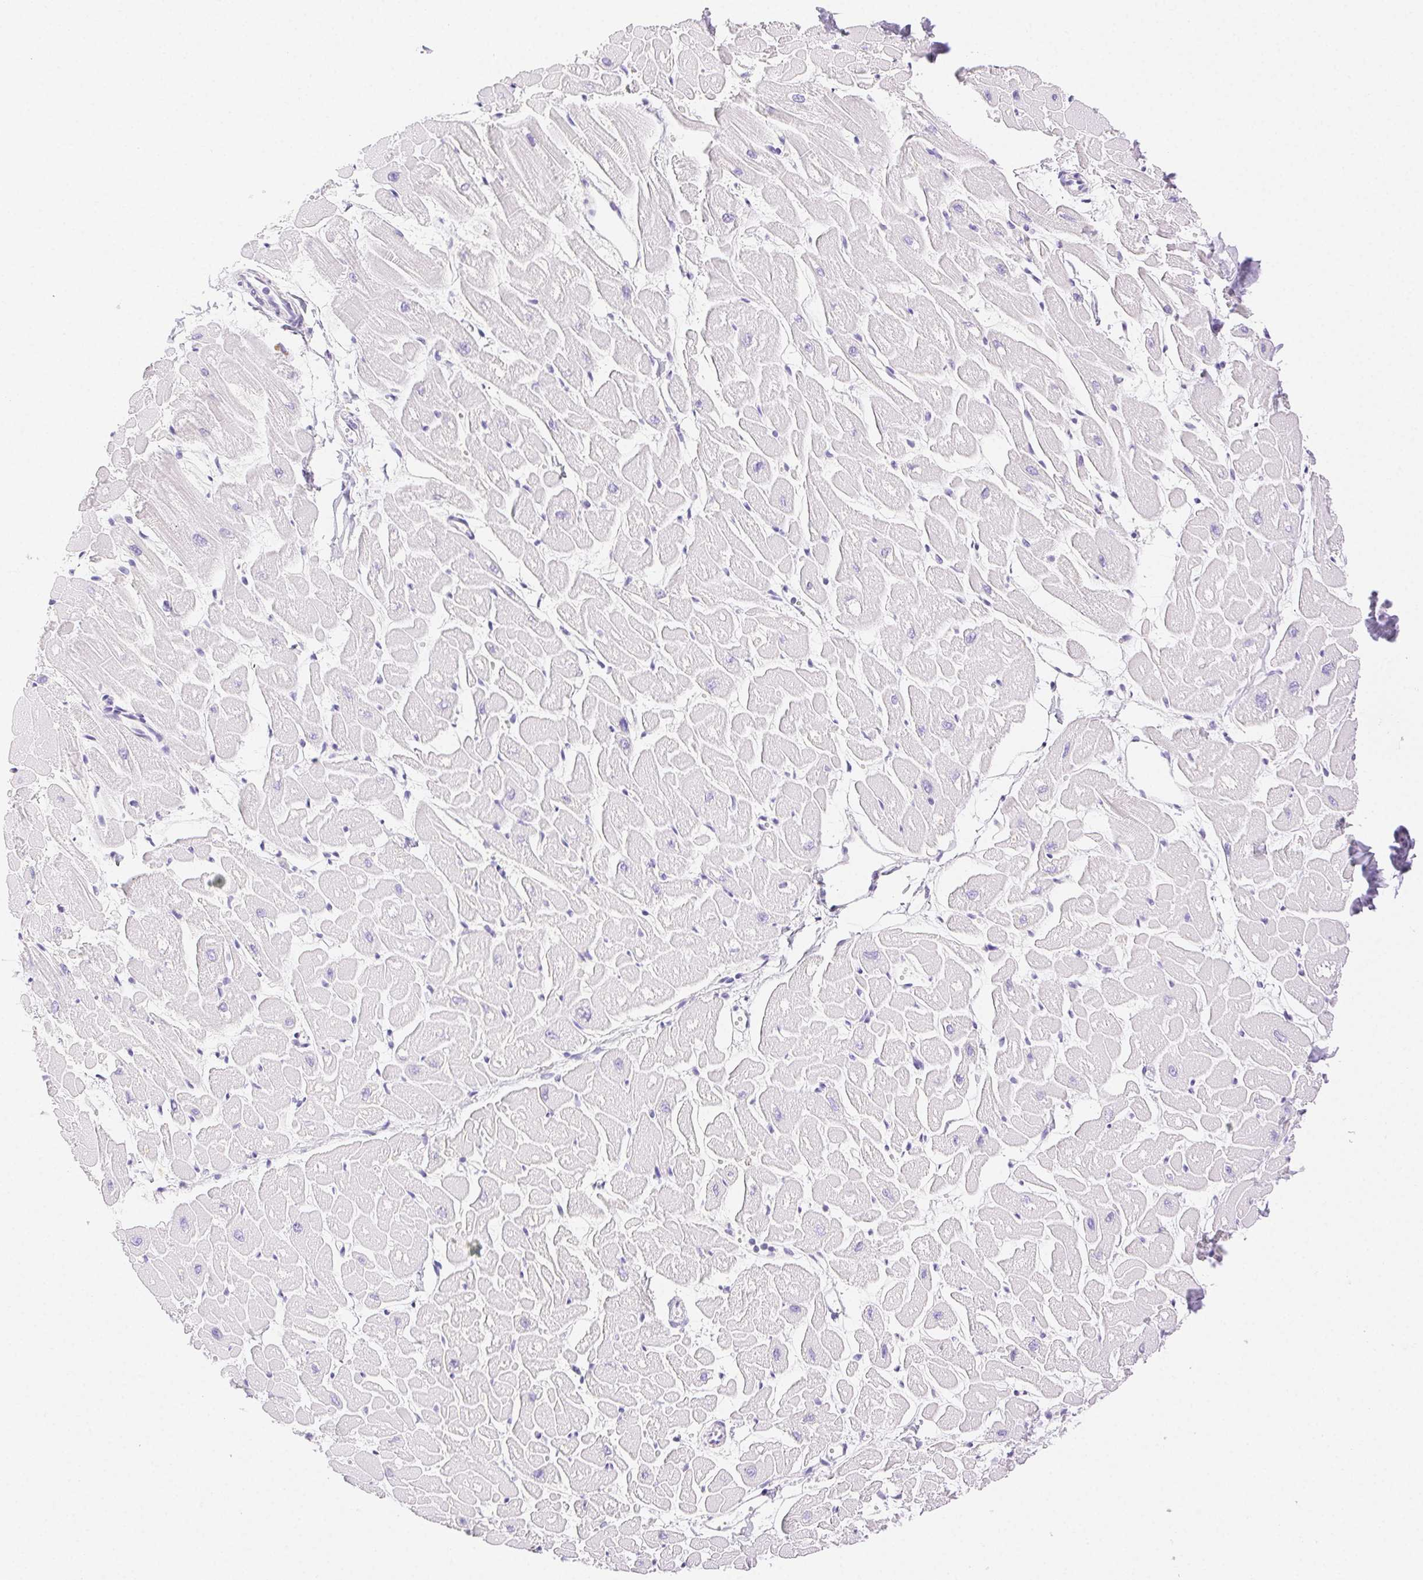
{"staining": {"intensity": "negative", "quantity": "none", "location": "none"}, "tissue": "heart muscle", "cell_type": "Cardiomyocytes", "image_type": "normal", "snomed": [{"axis": "morphology", "description": "Normal tissue, NOS"}, {"axis": "topography", "description": "Heart"}], "caption": "Immunohistochemistry photomicrograph of benign heart muscle: human heart muscle stained with DAB demonstrates no significant protein expression in cardiomyocytes.", "gene": "SPACA4", "patient": {"sex": "male", "age": 57}}